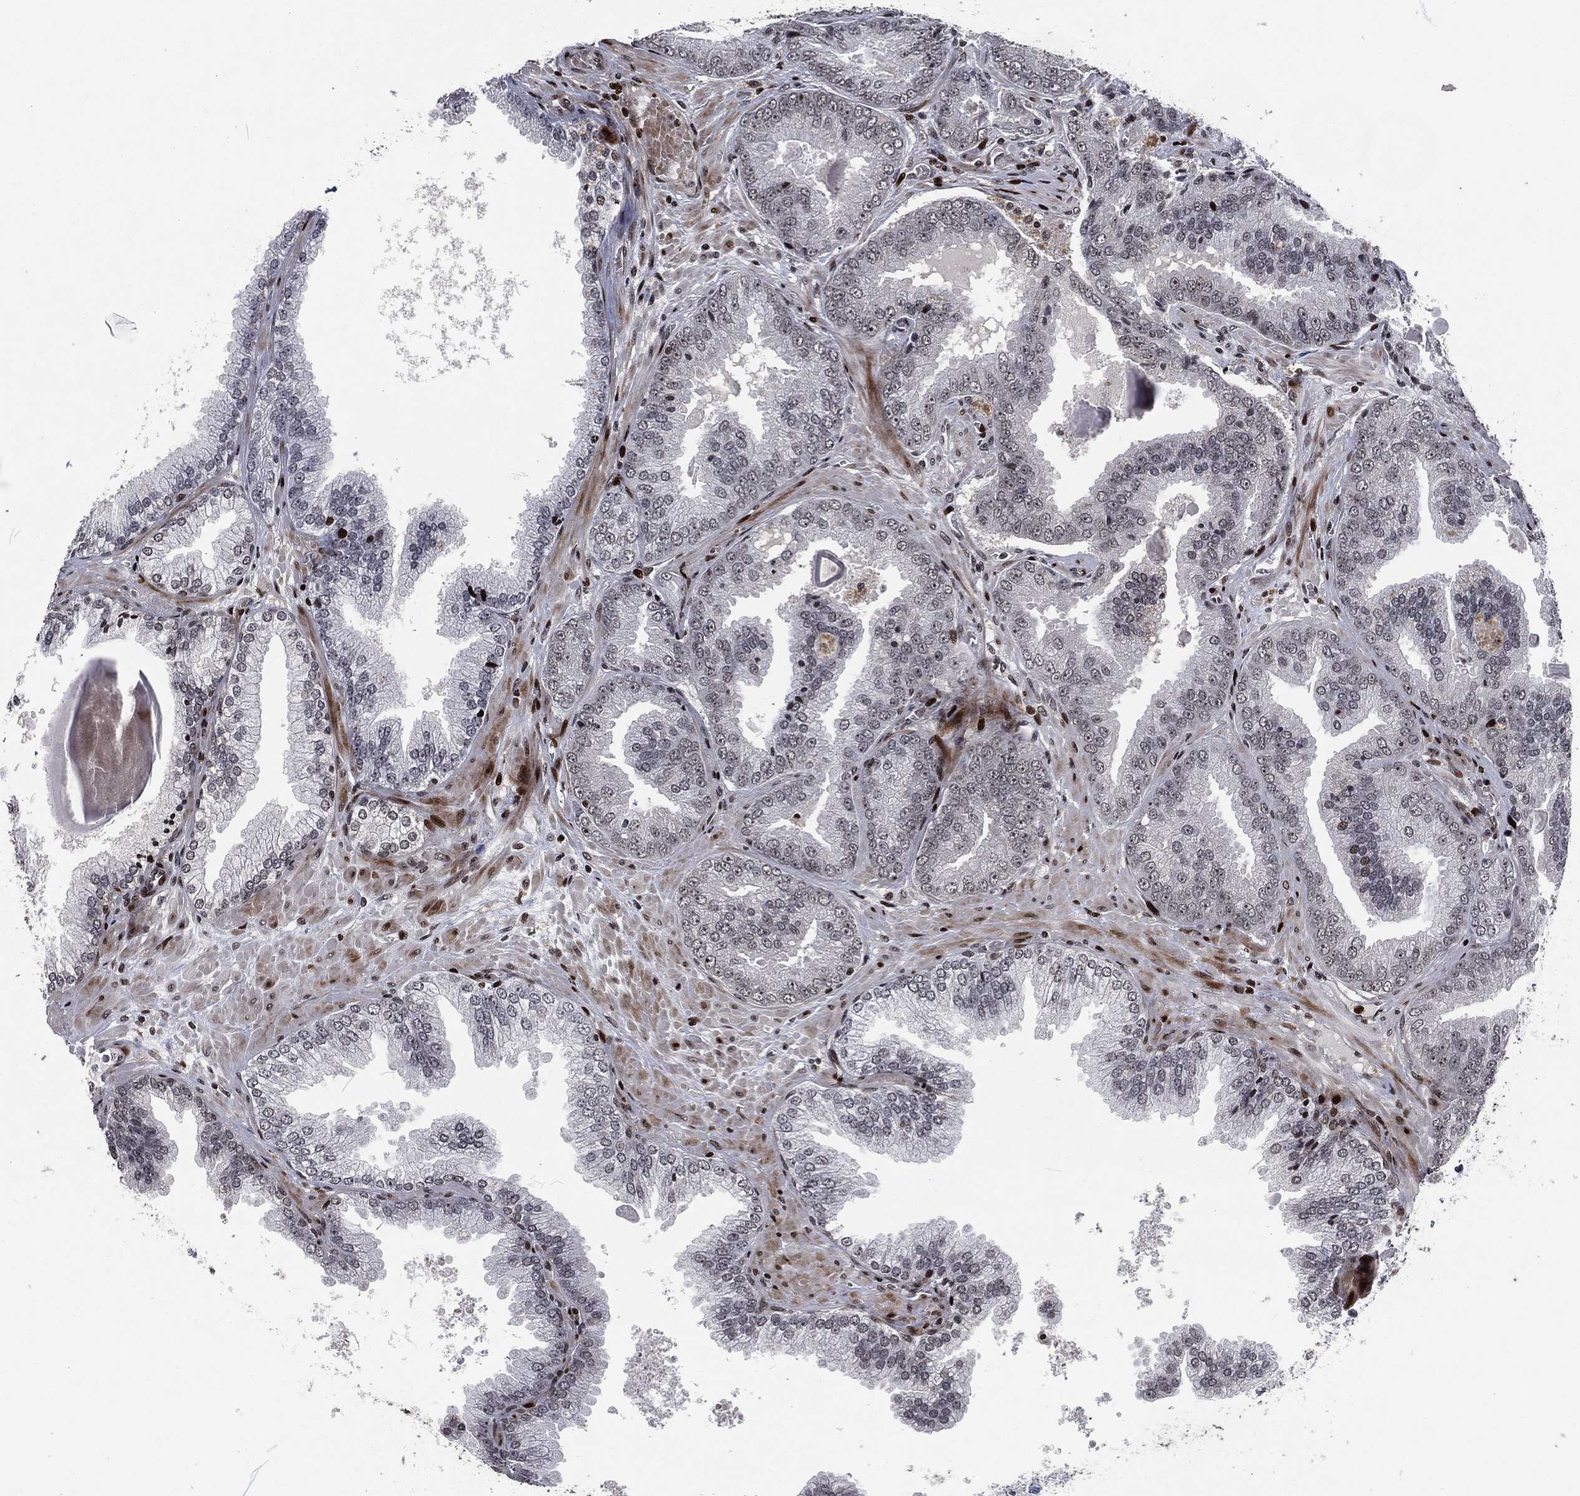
{"staining": {"intensity": "negative", "quantity": "none", "location": "none"}, "tissue": "prostate cancer", "cell_type": "Tumor cells", "image_type": "cancer", "snomed": [{"axis": "morphology", "description": "Adenocarcinoma, Low grade"}, {"axis": "topography", "description": "Prostate"}], "caption": "A photomicrograph of human low-grade adenocarcinoma (prostate) is negative for staining in tumor cells.", "gene": "EGFR", "patient": {"sex": "male", "age": 72}}